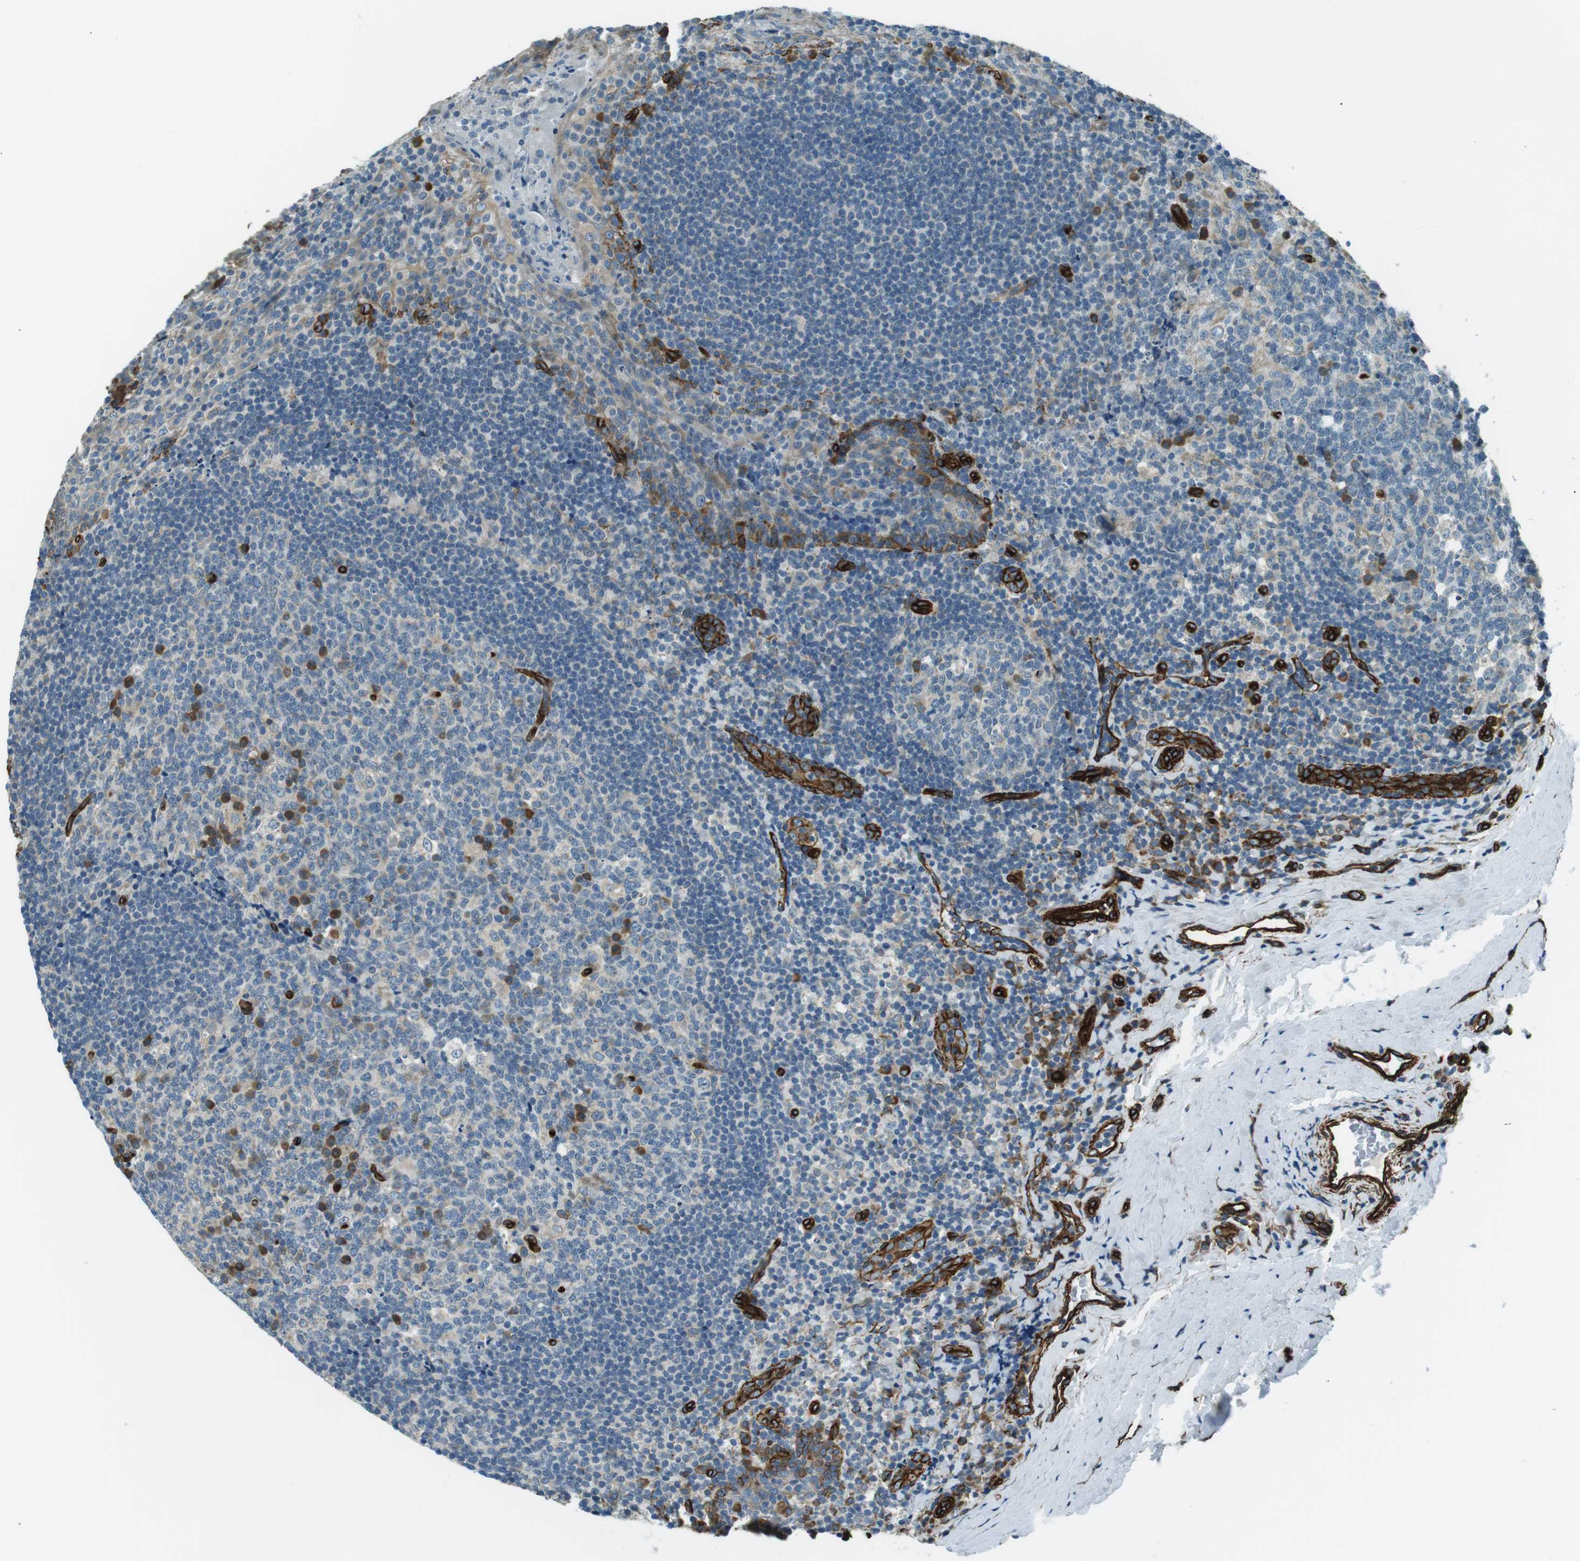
{"staining": {"intensity": "moderate", "quantity": "<25%", "location": "cytoplasmic/membranous"}, "tissue": "tonsil", "cell_type": "Germinal center cells", "image_type": "normal", "snomed": [{"axis": "morphology", "description": "Normal tissue, NOS"}, {"axis": "topography", "description": "Tonsil"}], "caption": "The photomicrograph displays immunohistochemical staining of normal tonsil. There is moderate cytoplasmic/membranous expression is identified in approximately <25% of germinal center cells.", "gene": "ODR4", "patient": {"sex": "male", "age": 17}}